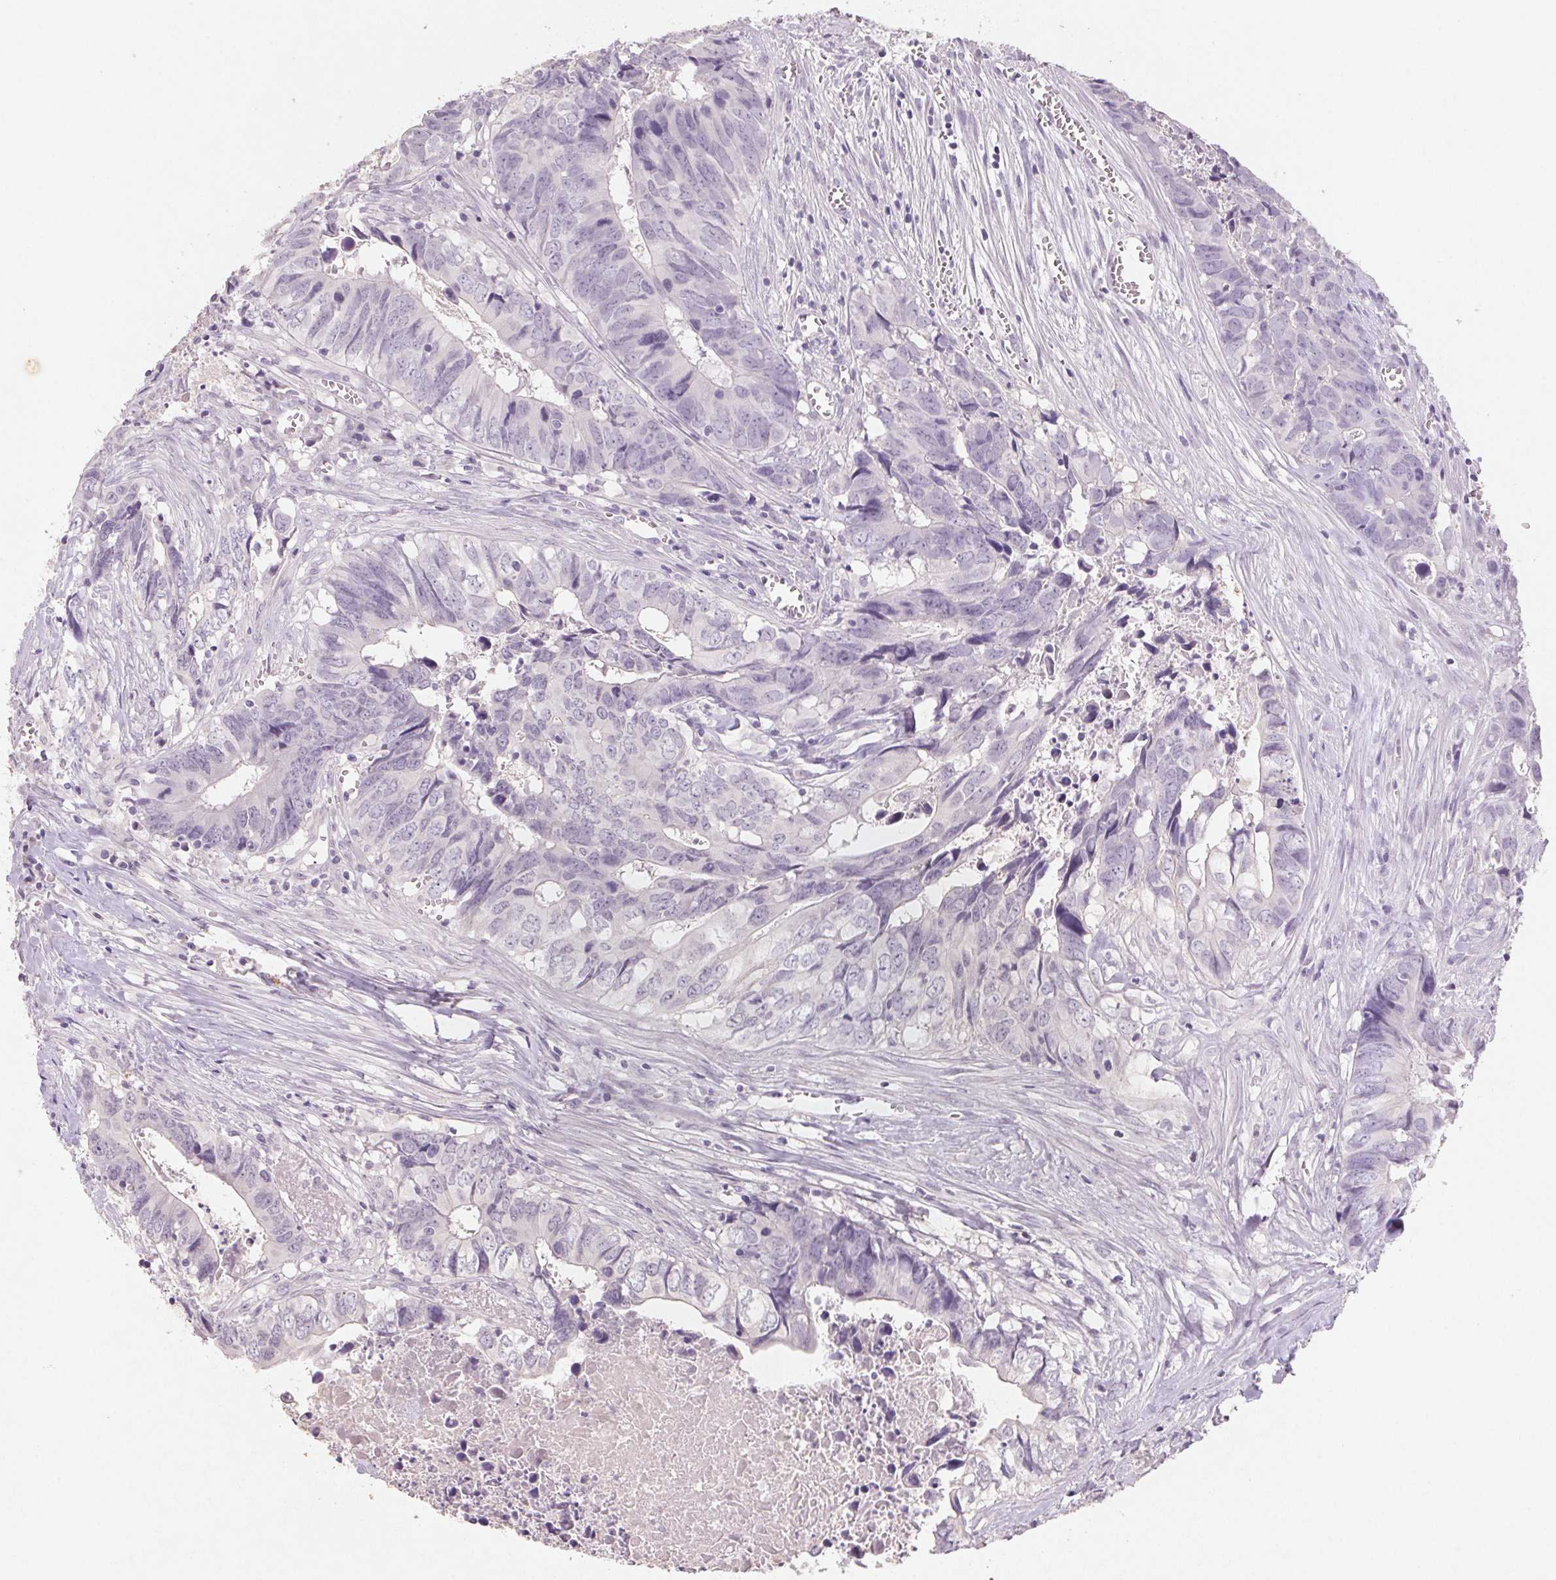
{"staining": {"intensity": "negative", "quantity": "none", "location": "none"}, "tissue": "colorectal cancer", "cell_type": "Tumor cells", "image_type": "cancer", "snomed": [{"axis": "morphology", "description": "Adenocarcinoma, NOS"}, {"axis": "topography", "description": "Colon"}], "caption": "Protein analysis of colorectal cancer (adenocarcinoma) exhibits no significant positivity in tumor cells.", "gene": "CXCL5", "patient": {"sex": "female", "age": 82}}